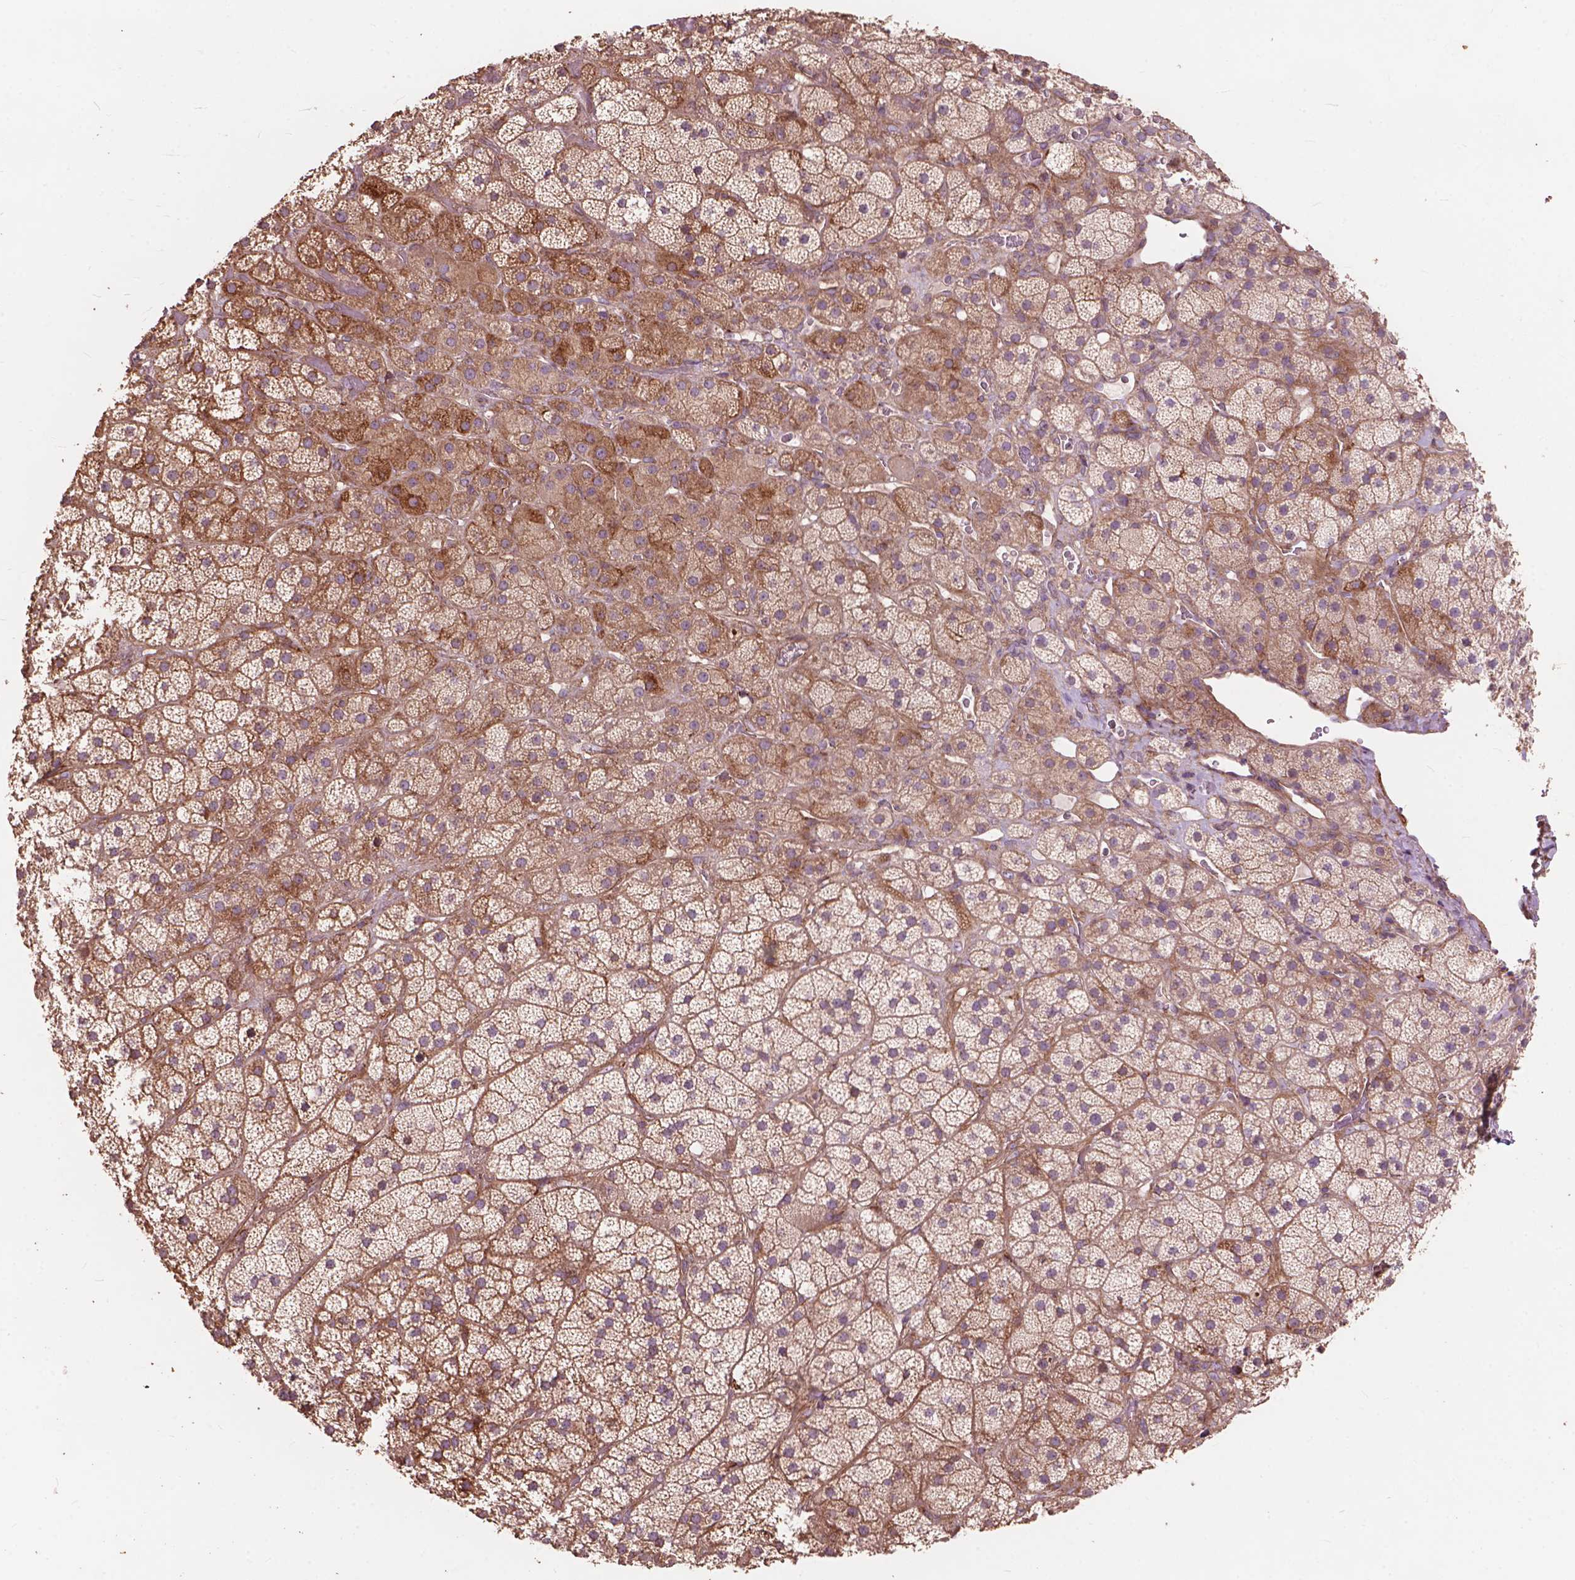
{"staining": {"intensity": "strong", "quantity": "25%-75%", "location": "cytoplasmic/membranous"}, "tissue": "adrenal gland", "cell_type": "Glandular cells", "image_type": "normal", "snomed": [{"axis": "morphology", "description": "Normal tissue, NOS"}, {"axis": "topography", "description": "Adrenal gland"}], "caption": "This histopathology image demonstrates normal adrenal gland stained with immunohistochemistry to label a protein in brown. The cytoplasmic/membranous of glandular cells show strong positivity for the protein. Nuclei are counter-stained blue.", "gene": "FNIP1", "patient": {"sex": "male", "age": 57}}